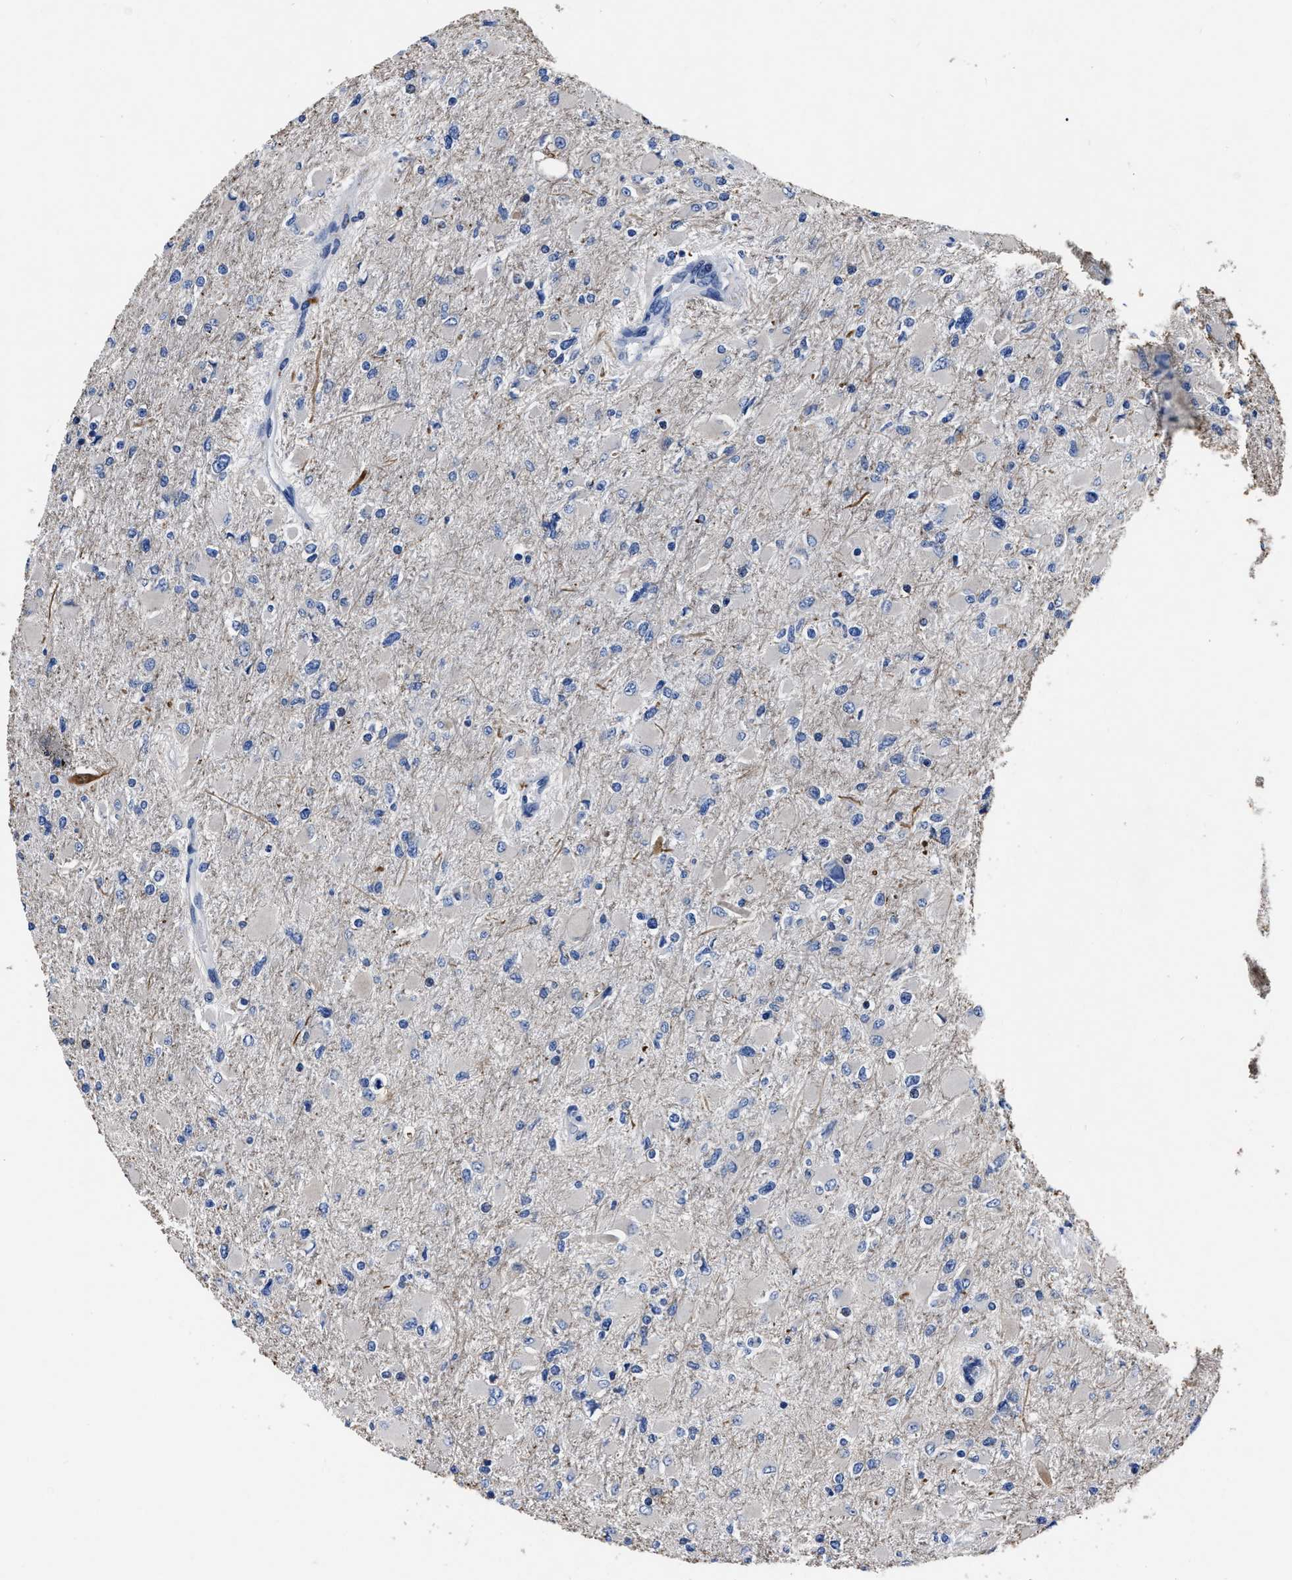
{"staining": {"intensity": "negative", "quantity": "none", "location": "none"}, "tissue": "glioma", "cell_type": "Tumor cells", "image_type": "cancer", "snomed": [{"axis": "morphology", "description": "Glioma, malignant, High grade"}, {"axis": "topography", "description": "Cerebral cortex"}], "caption": "An immunohistochemistry (IHC) image of malignant glioma (high-grade) is shown. There is no staining in tumor cells of malignant glioma (high-grade). The staining was performed using DAB to visualize the protein expression in brown, while the nuclei were stained in blue with hematoxylin (Magnification: 20x).", "gene": "OR10G3", "patient": {"sex": "female", "age": 36}}